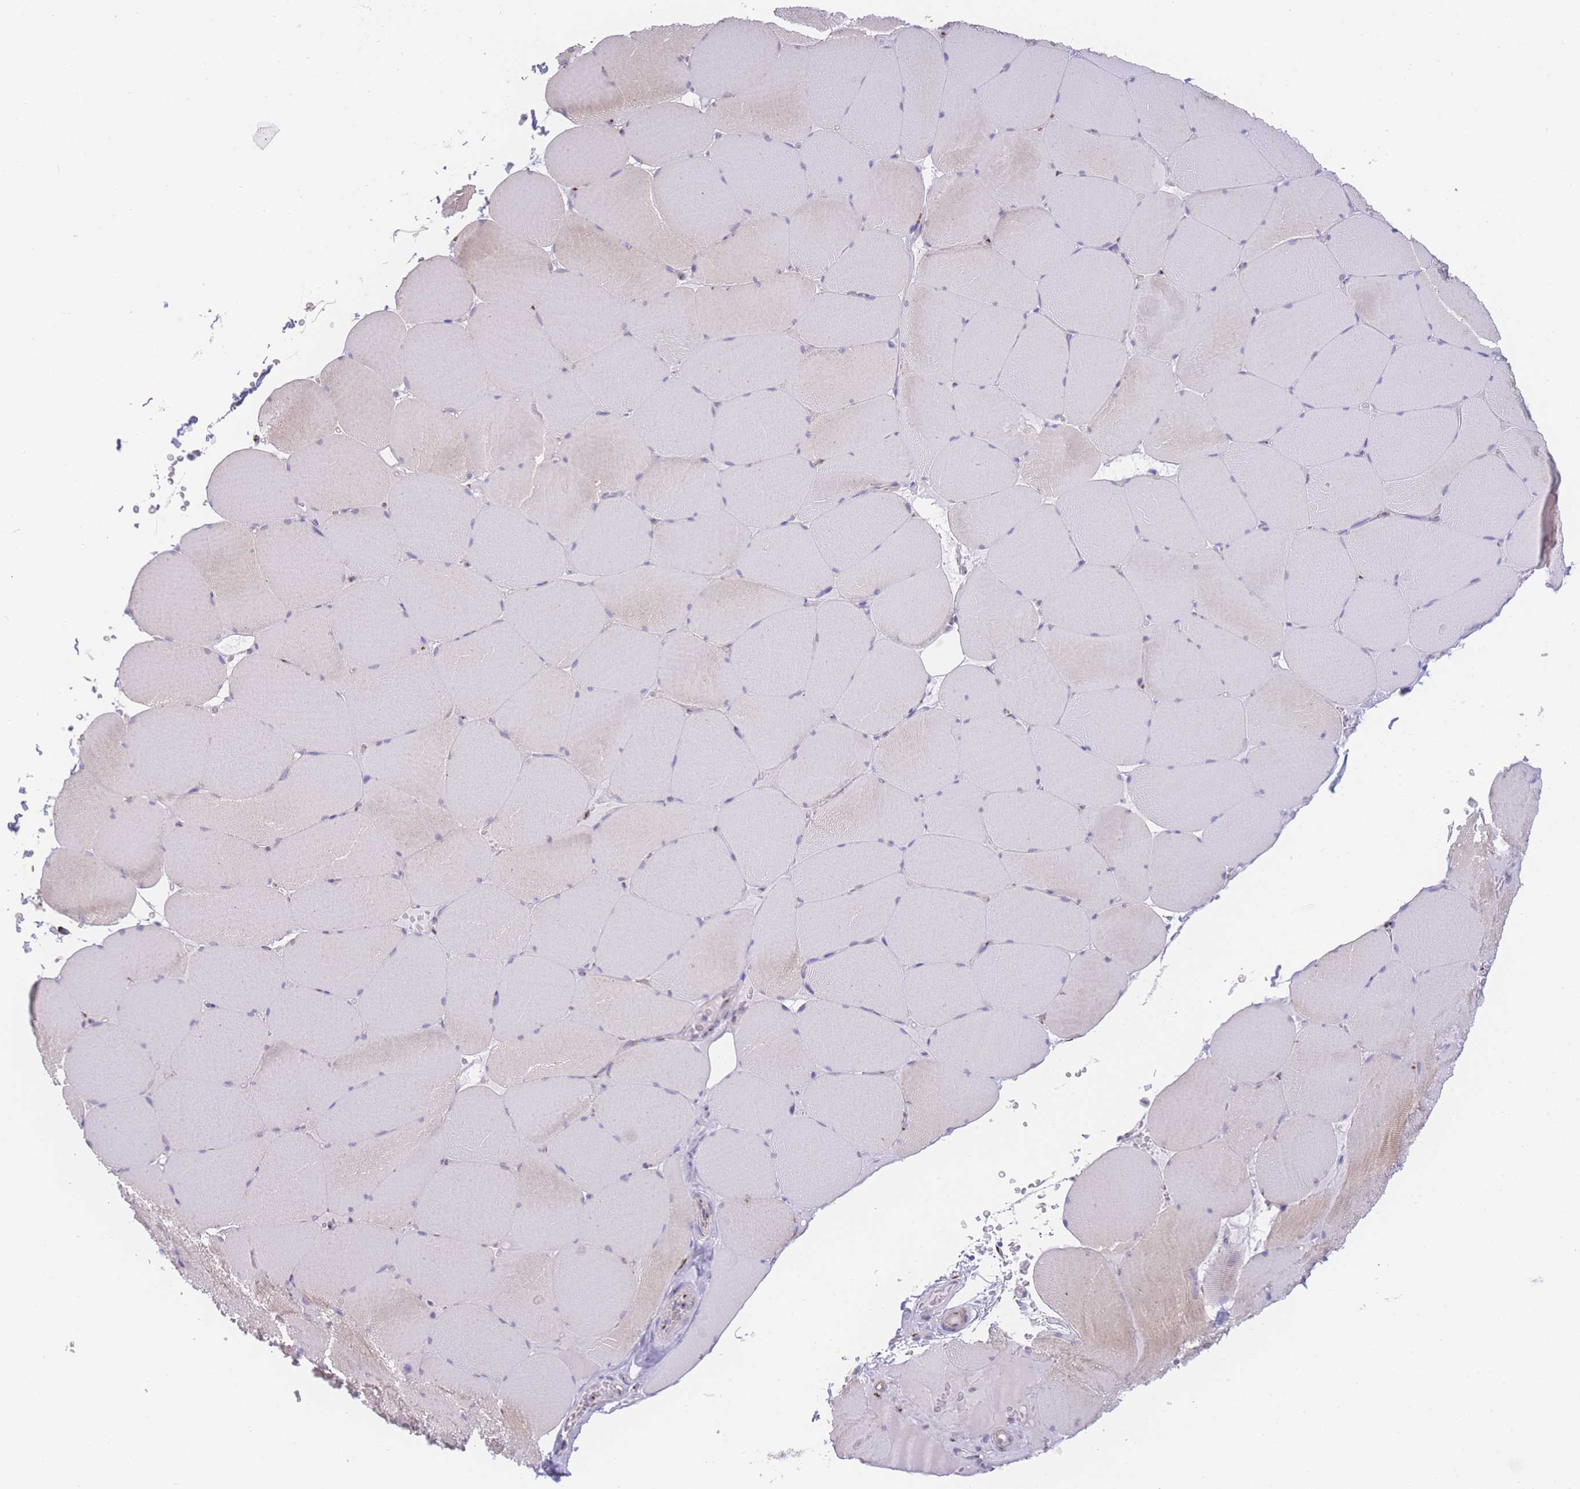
{"staining": {"intensity": "weak", "quantity": "25%-75%", "location": "cytoplasmic/membranous"}, "tissue": "skeletal muscle", "cell_type": "Myocytes", "image_type": "normal", "snomed": [{"axis": "morphology", "description": "Normal tissue, NOS"}, {"axis": "topography", "description": "Skeletal muscle"}, {"axis": "topography", "description": "Head-Neck"}], "caption": "Approximately 25%-75% of myocytes in unremarkable skeletal muscle show weak cytoplasmic/membranous protein expression as visualized by brown immunohistochemical staining.", "gene": "GOLM2", "patient": {"sex": "male", "age": 66}}